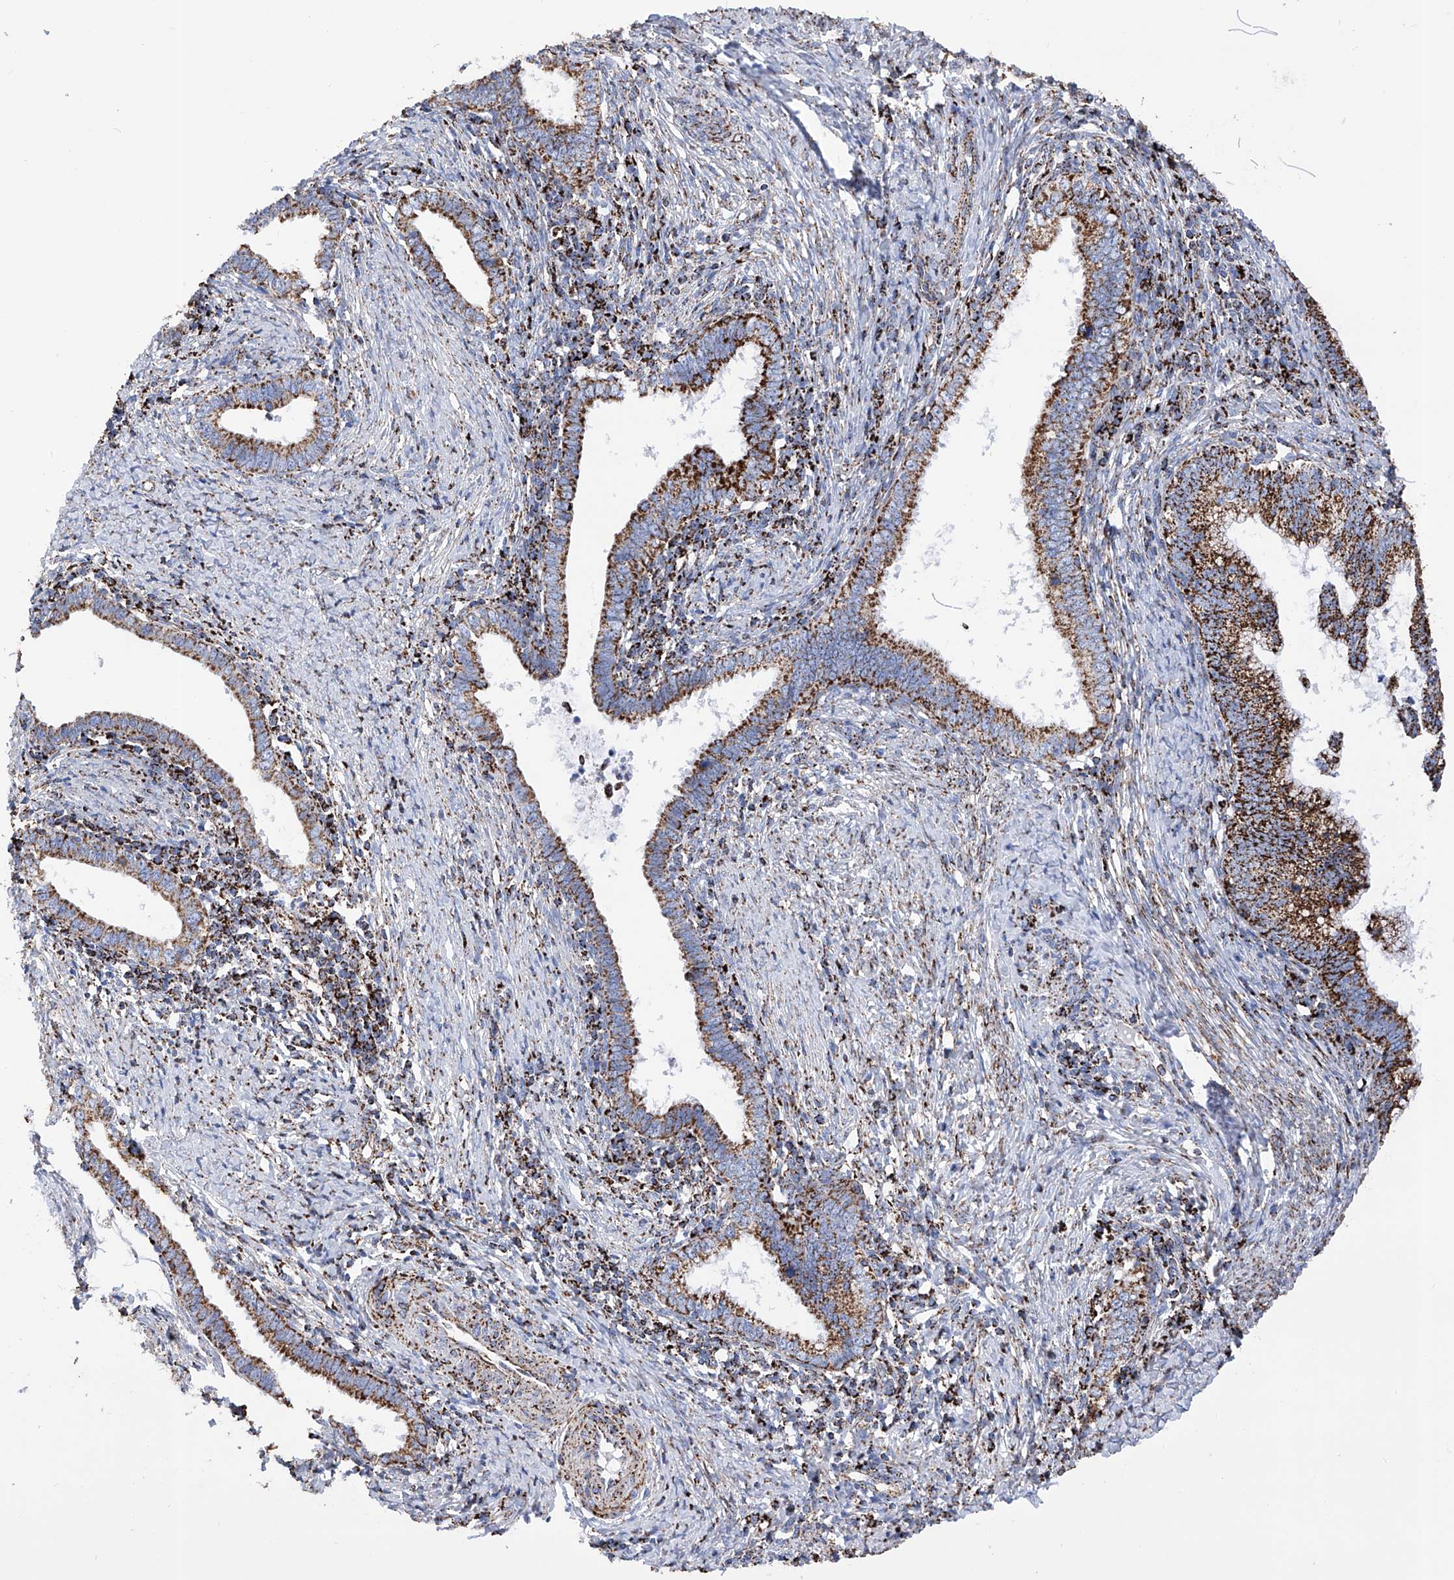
{"staining": {"intensity": "strong", "quantity": ">75%", "location": "cytoplasmic/membranous"}, "tissue": "cervical cancer", "cell_type": "Tumor cells", "image_type": "cancer", "snomed": [{"axis": "morphology", "description": "Adenocarcinoma, NOS"}, {"axis": "topography", "description": "Cervix"}], "caption": "Adenocarcinoma (cervical) was stained to show a protein in brown. There is high levels of strong cytoplasmic/membranous expression in about >75% of tumor cells. Using DAB (brown) and hematoxylin (blue) stains, captured at high magnification using brightfield microscopy.", "gene": "ATP5PF", "patient": {"sex": "female", "age": 36}}